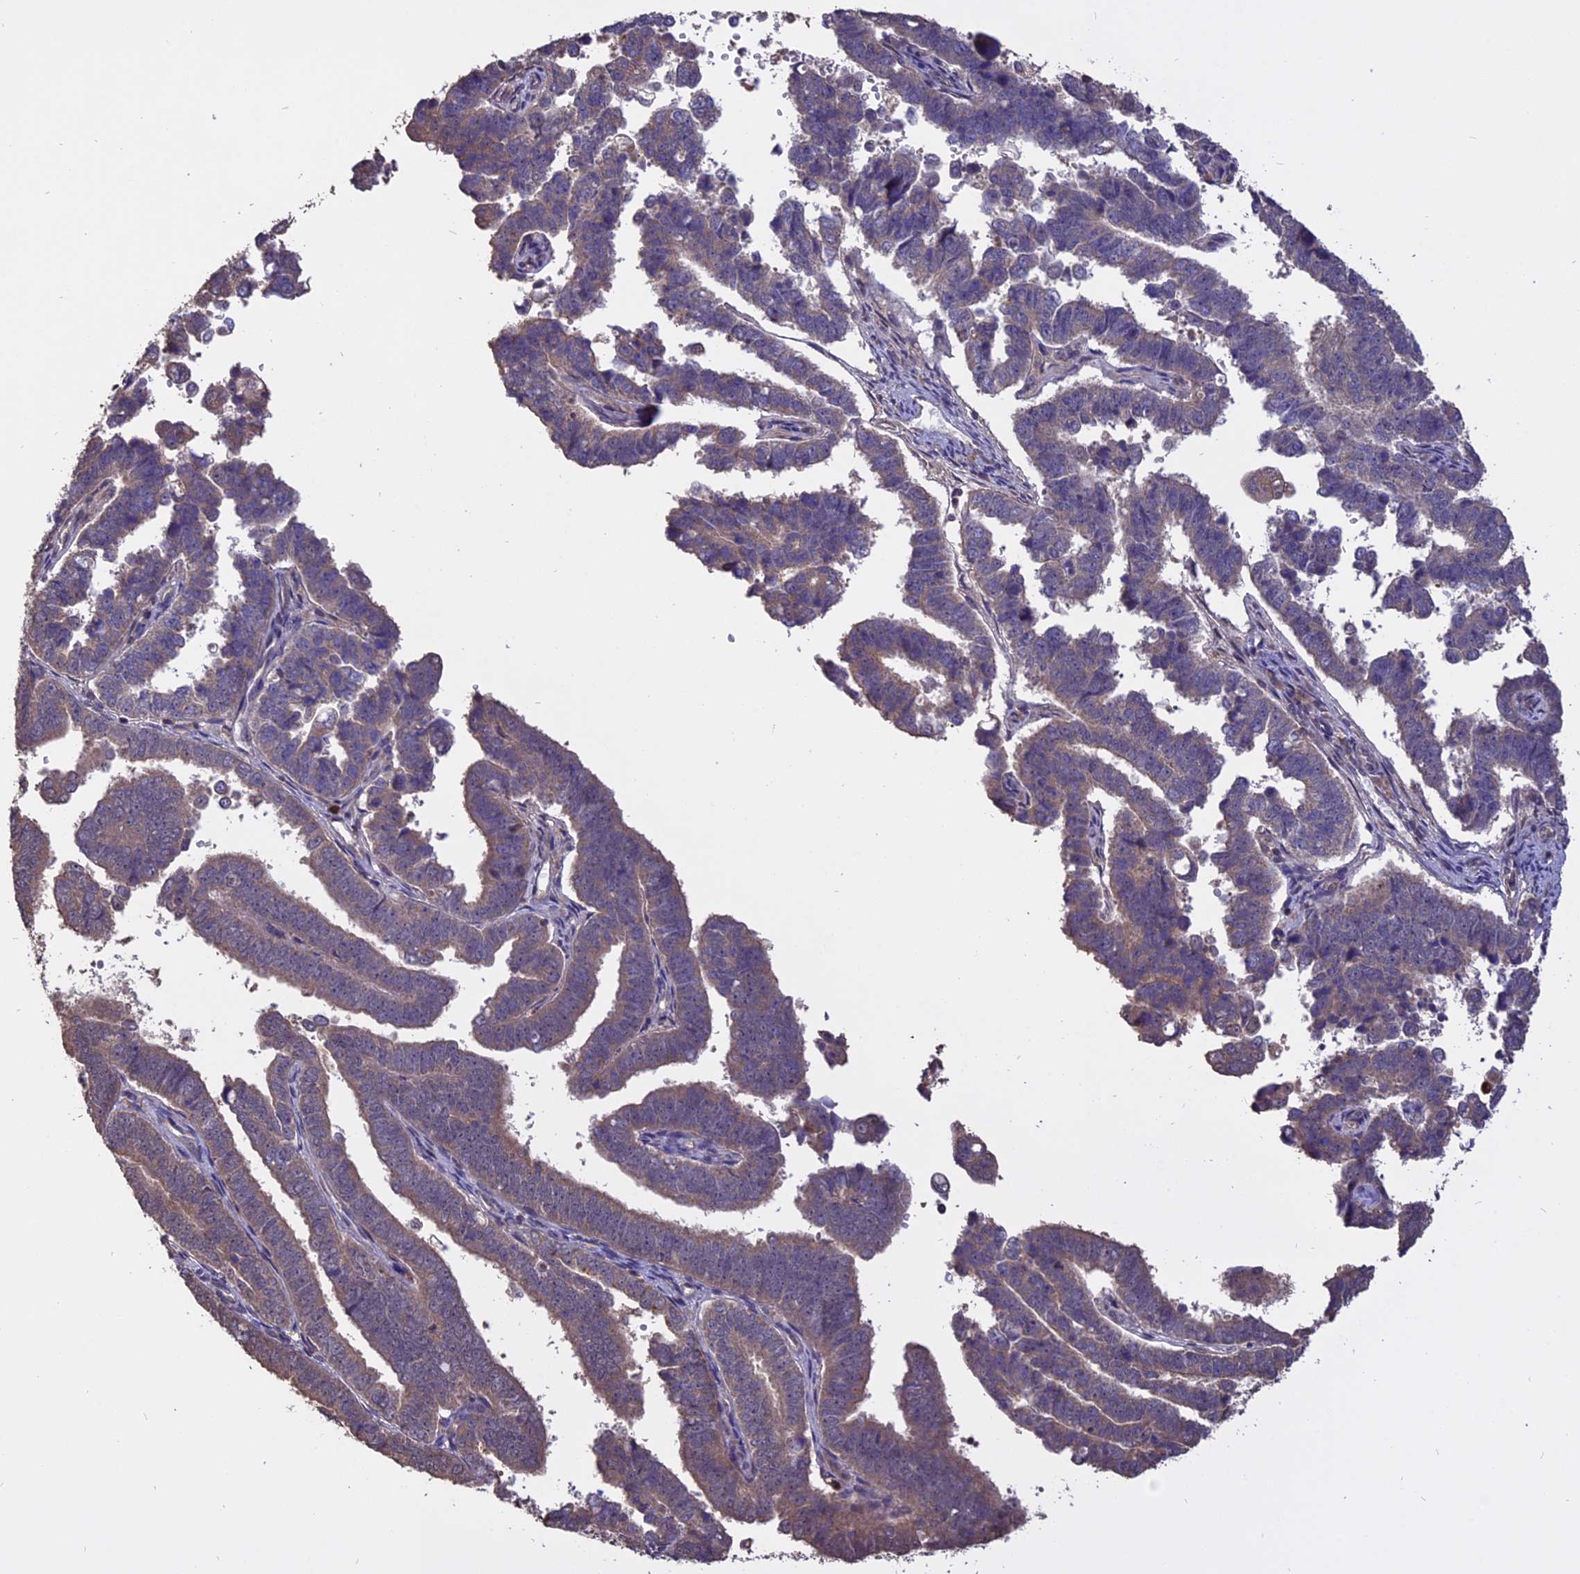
{"staining": {"intensity": "weak", "quantity": "25%-75%", "location": "cytoplasmic/membranous"}, "tissue": "endometrial cancer", "cell_type": "Tumor cells", "image_type": "cancer", "snomed": [{"axis": "morphology", "description": "Adenocarcinoma, NOS"}, {"axis": "topography", "description": "Endometrium"}], "caption": "The histopathology image reveals staining of endometrial cancer (adenocarcinoma), revealing weak cytoplasmic/membranous protein positivity (brown color) within tumor cells.", "gene": "CARMIL2", "patient": {"sex": "female", "age": 75}}